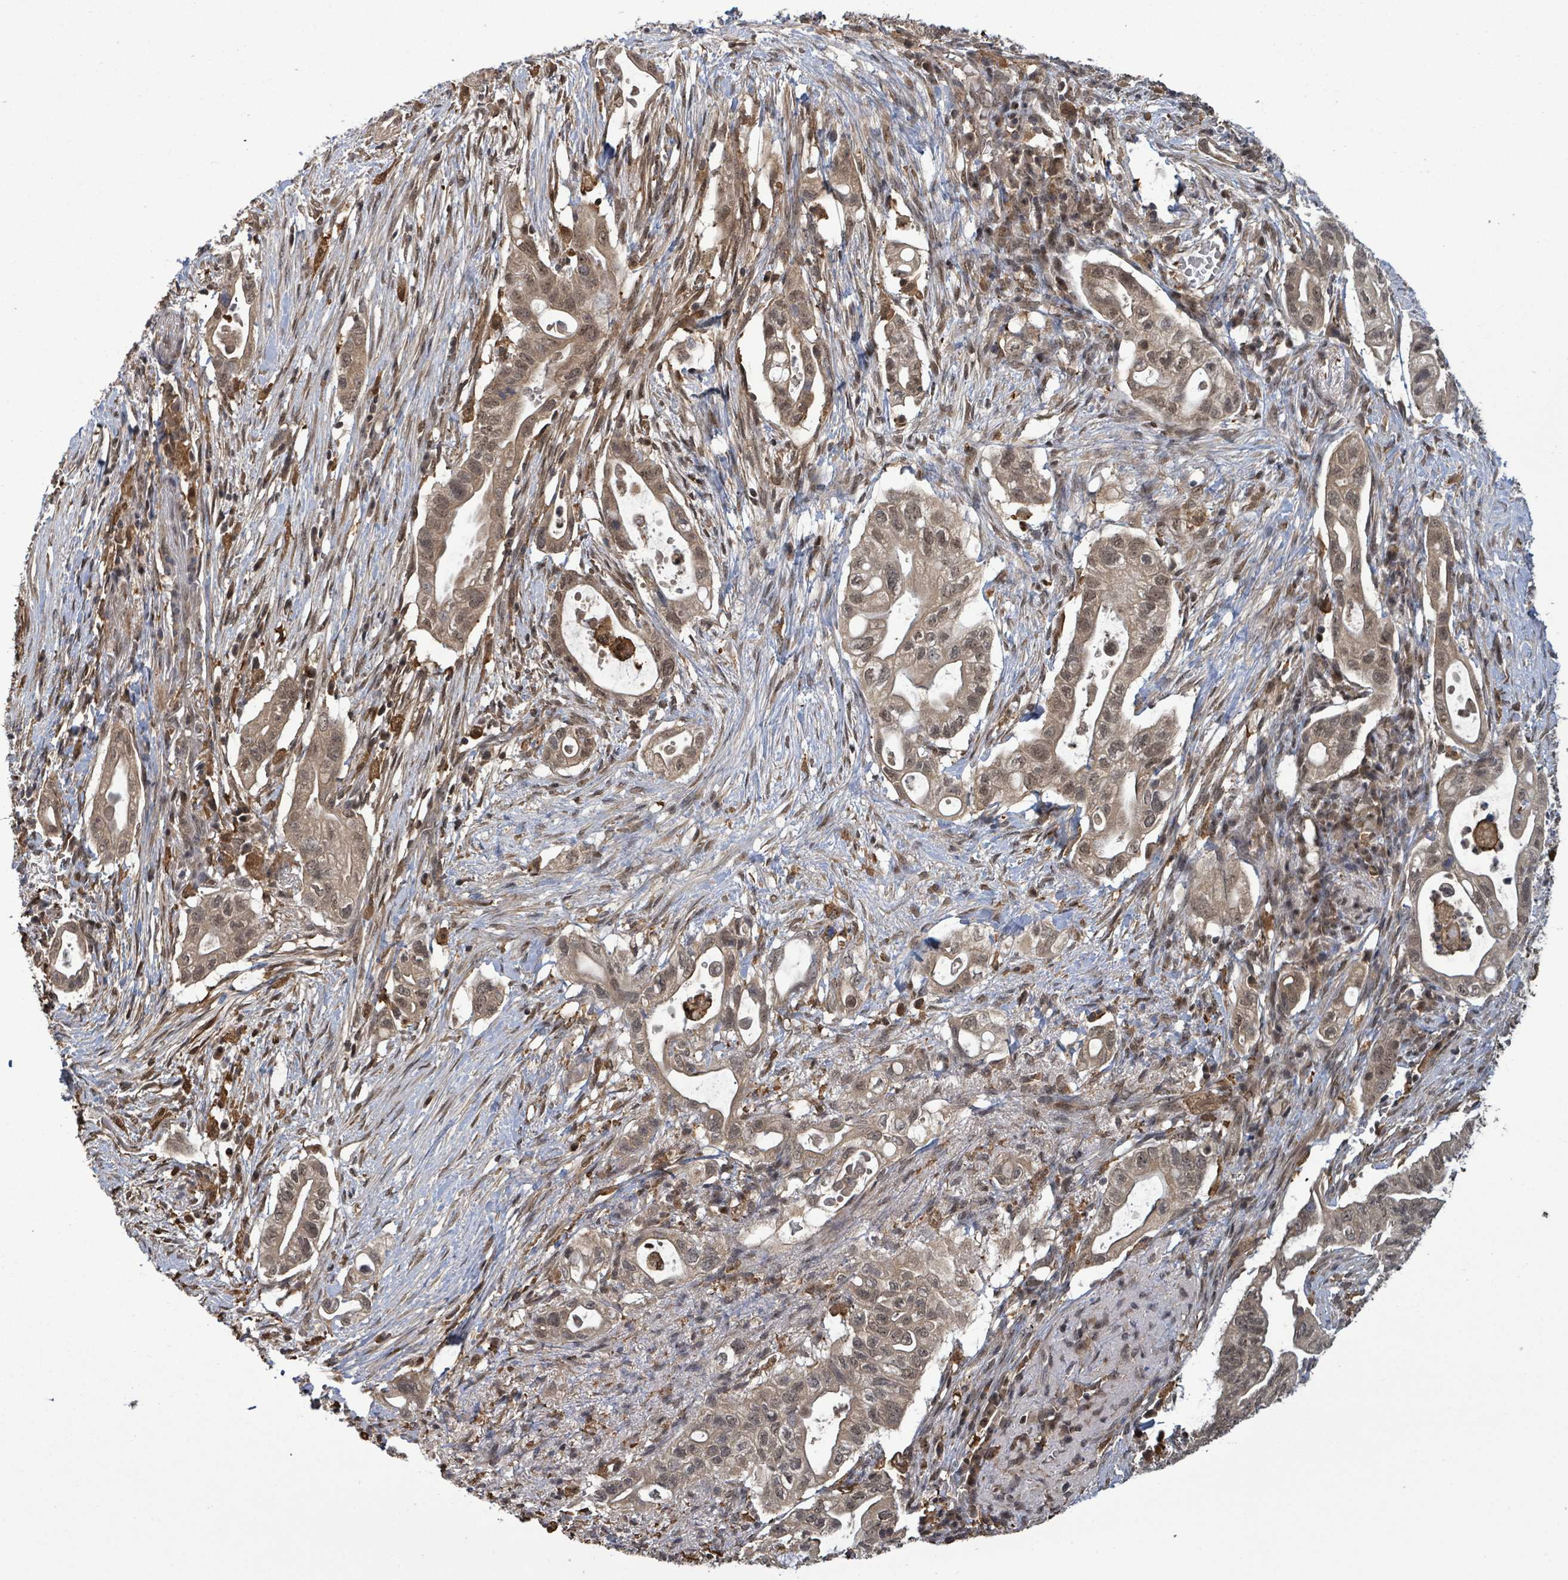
{"staining": {"intensity": "moderate", "quantity": ">75%", "location": "cytoplasmic/membranous,nuclear"}, "tissue": "pancreatic cancer", "cell_type": "Tumor cells", "image_type": "cancer", "snomed": [{"axis": "morphology", "description": "Adenocarcinoma, NOS"}, {"axis": "topography", "description": "Pancreas"}], "caption": "Brown immunohistochemical staining in pancreatic adenocarcinoma reveals moderate cytoplasmic/membranous and nuclear expression in approximately >75% of tumor cells.", "gene": "FBXO6", "patient": {"sex": "female", "age": 72}}